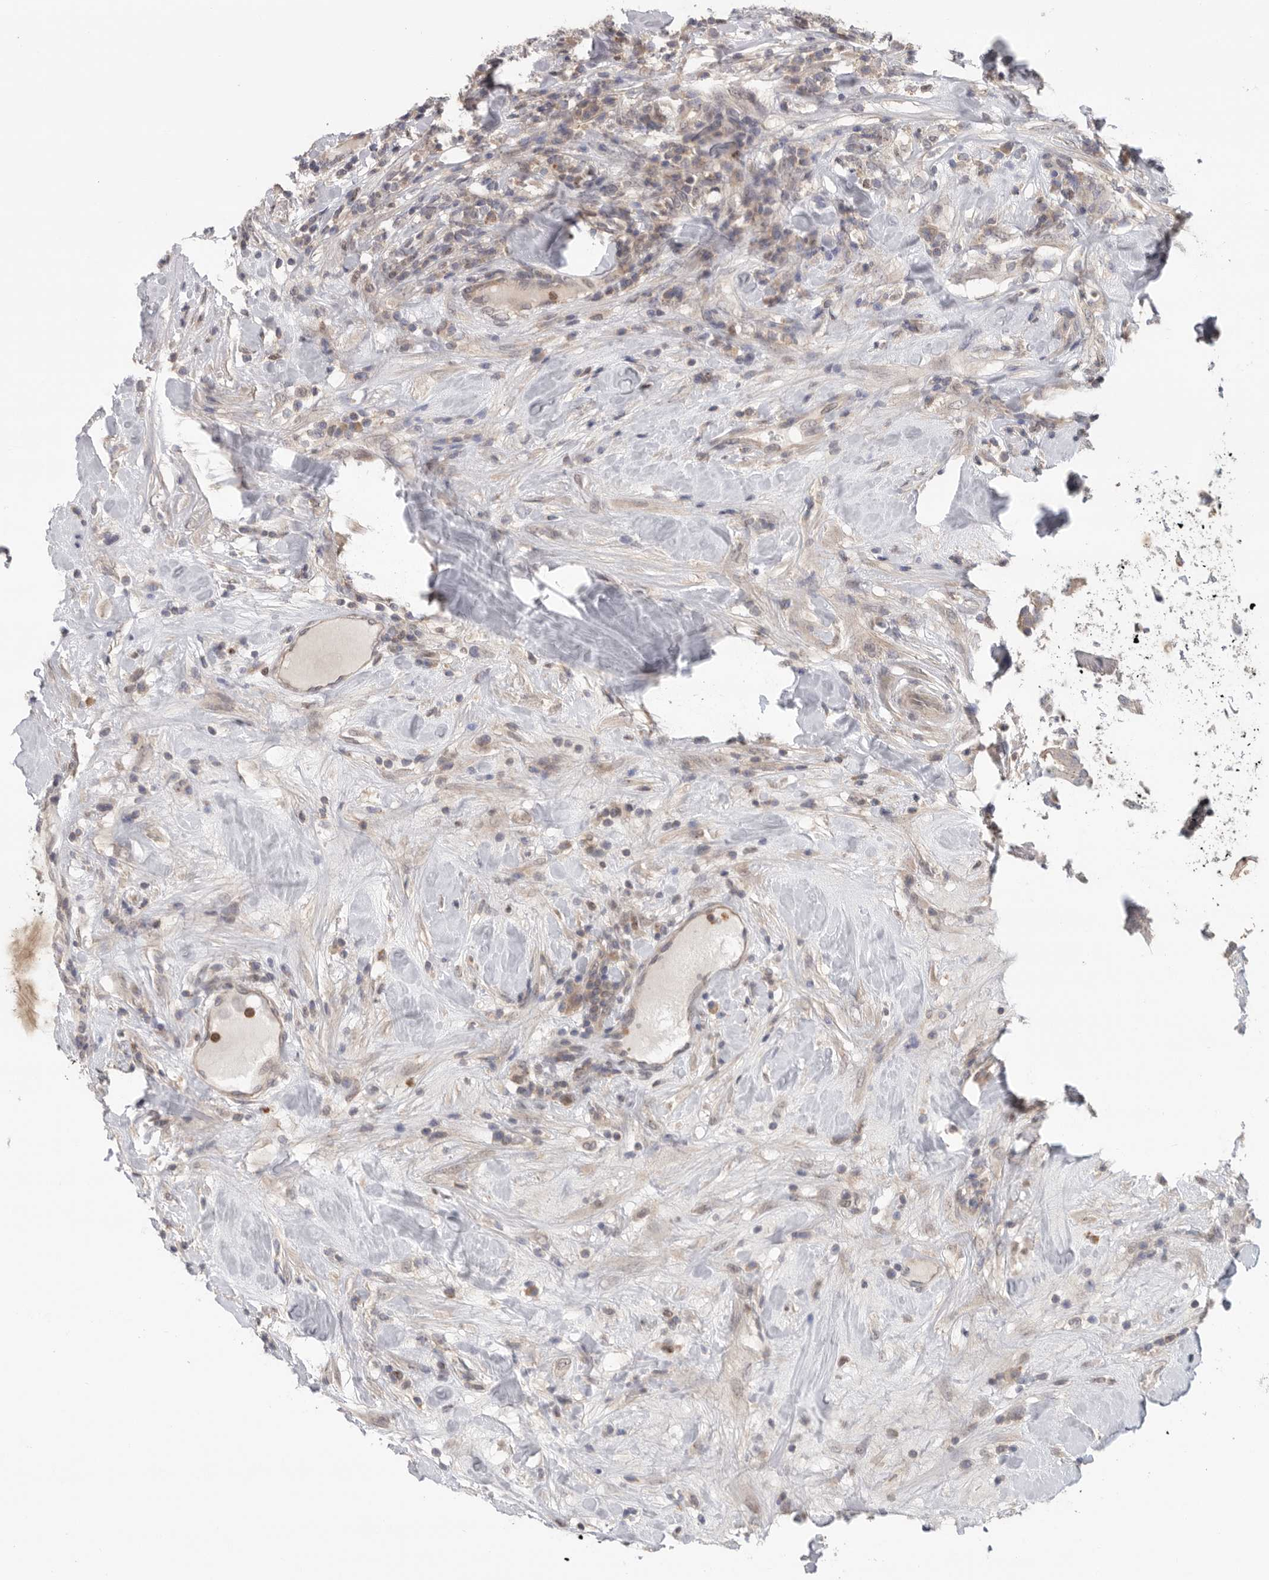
{"staining": {"intensity": "weak", "quantity": ">75%", "location": "cytoplasmic/membranous"}, "tissue": "breast cancer", "cell_type": "Tumor cells", "image_type": "cancer", "snomed": [{"axis": "morphology", "description": "Duct carcinoma"}, {"axis": "topography", "description": "Breast"}], "caption": "There is low levels of weak cytoplasmic/membranous positivity in tumor cells of breast cancer (infiltrating ductal carcinoma), as demonstrated by immunohistochemical staining (brown color).", "gene": "KLK5", "patient": {"sex": "female", "age": 37}}